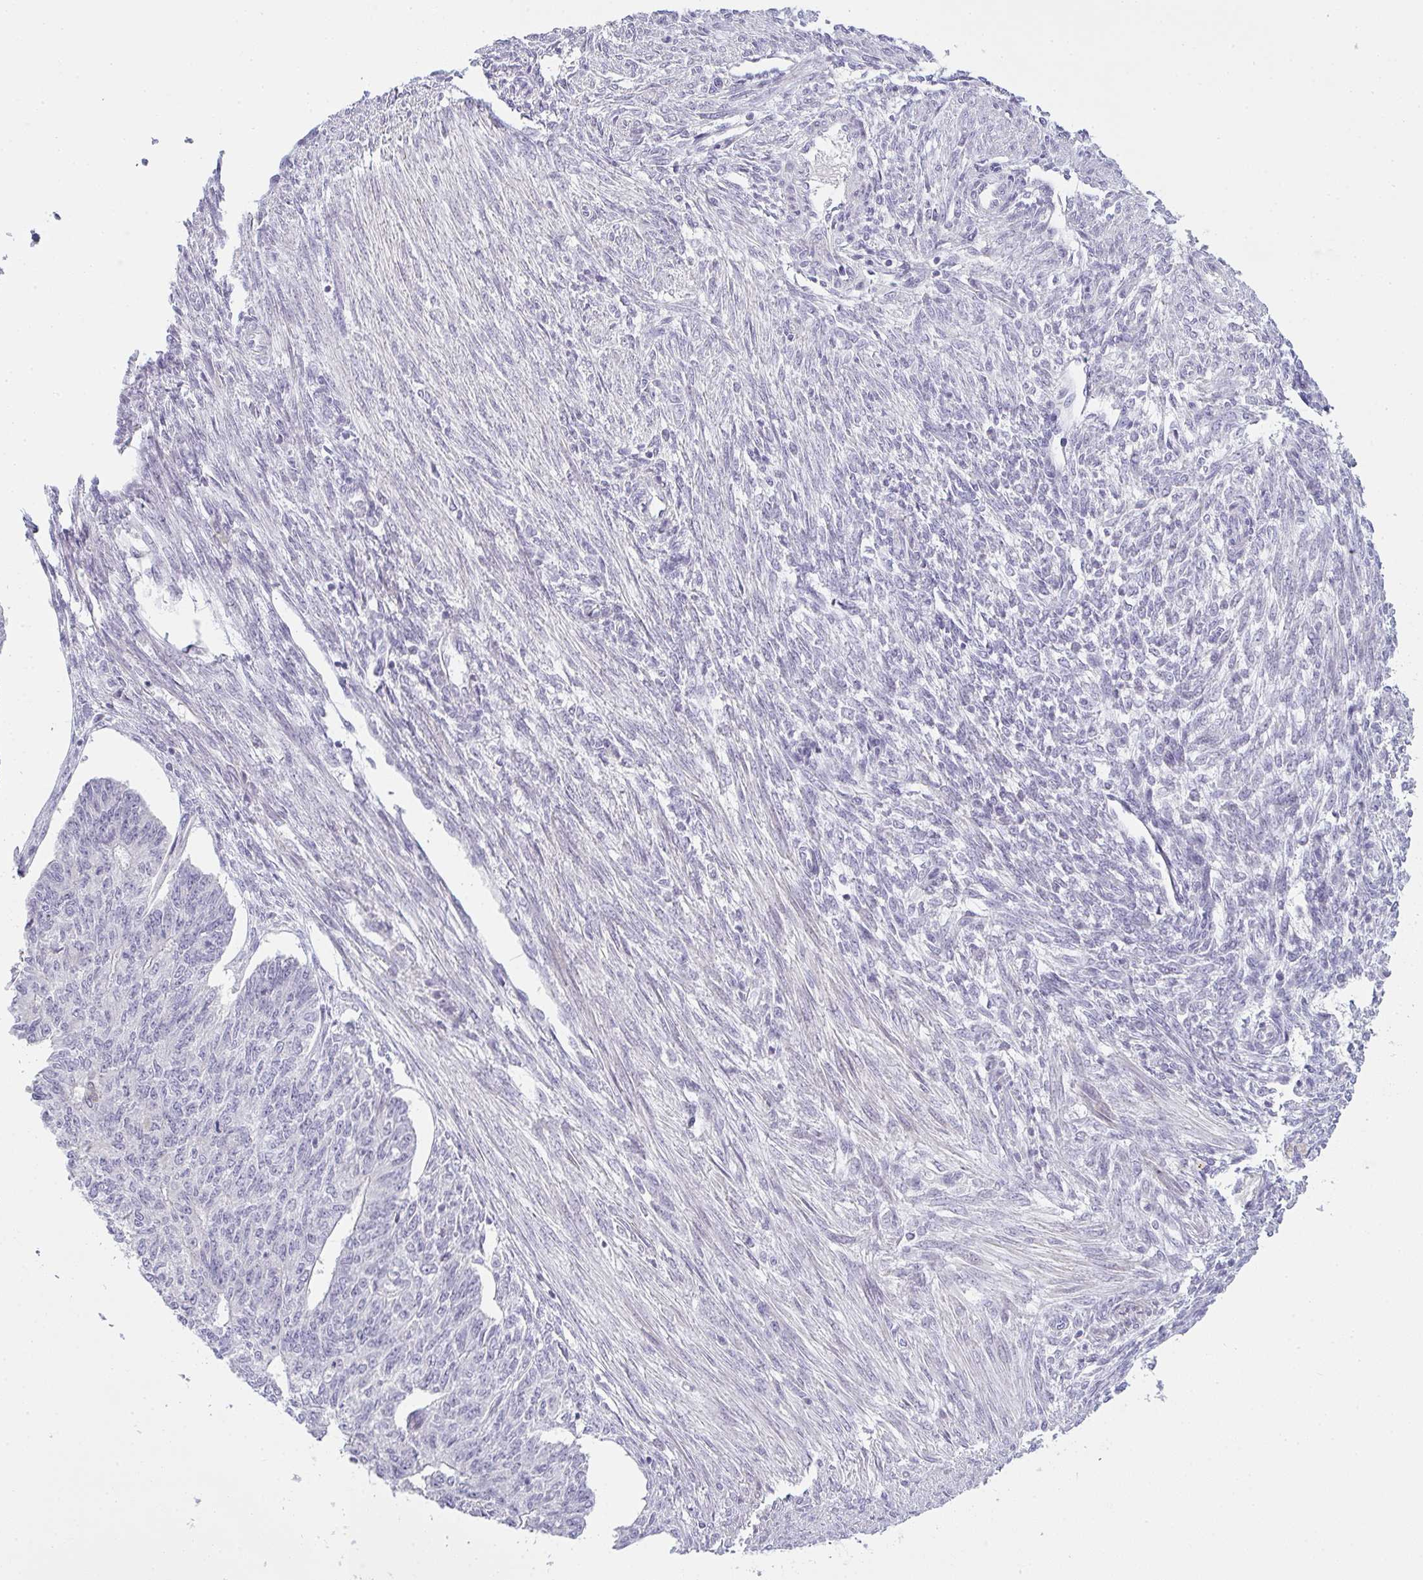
{"staining": {"intensity": "negative", "quantity": "none", "location": "none"}, "tissue": "endometrial cancer", "cell_type": "Tumor cells", "image_type": "cancer", "snomed": [{"axis": "morphology", "description": "Adenocarcinoma, NOS"}, {"axis": "topography", "description": "Endometrium"}], "caption": "Tumor cells are negative for brown protein staining in adenocarcinoma (endometrial).", "gene": "SIRPB2", "patient": {"sex": "female", "age": 32}}